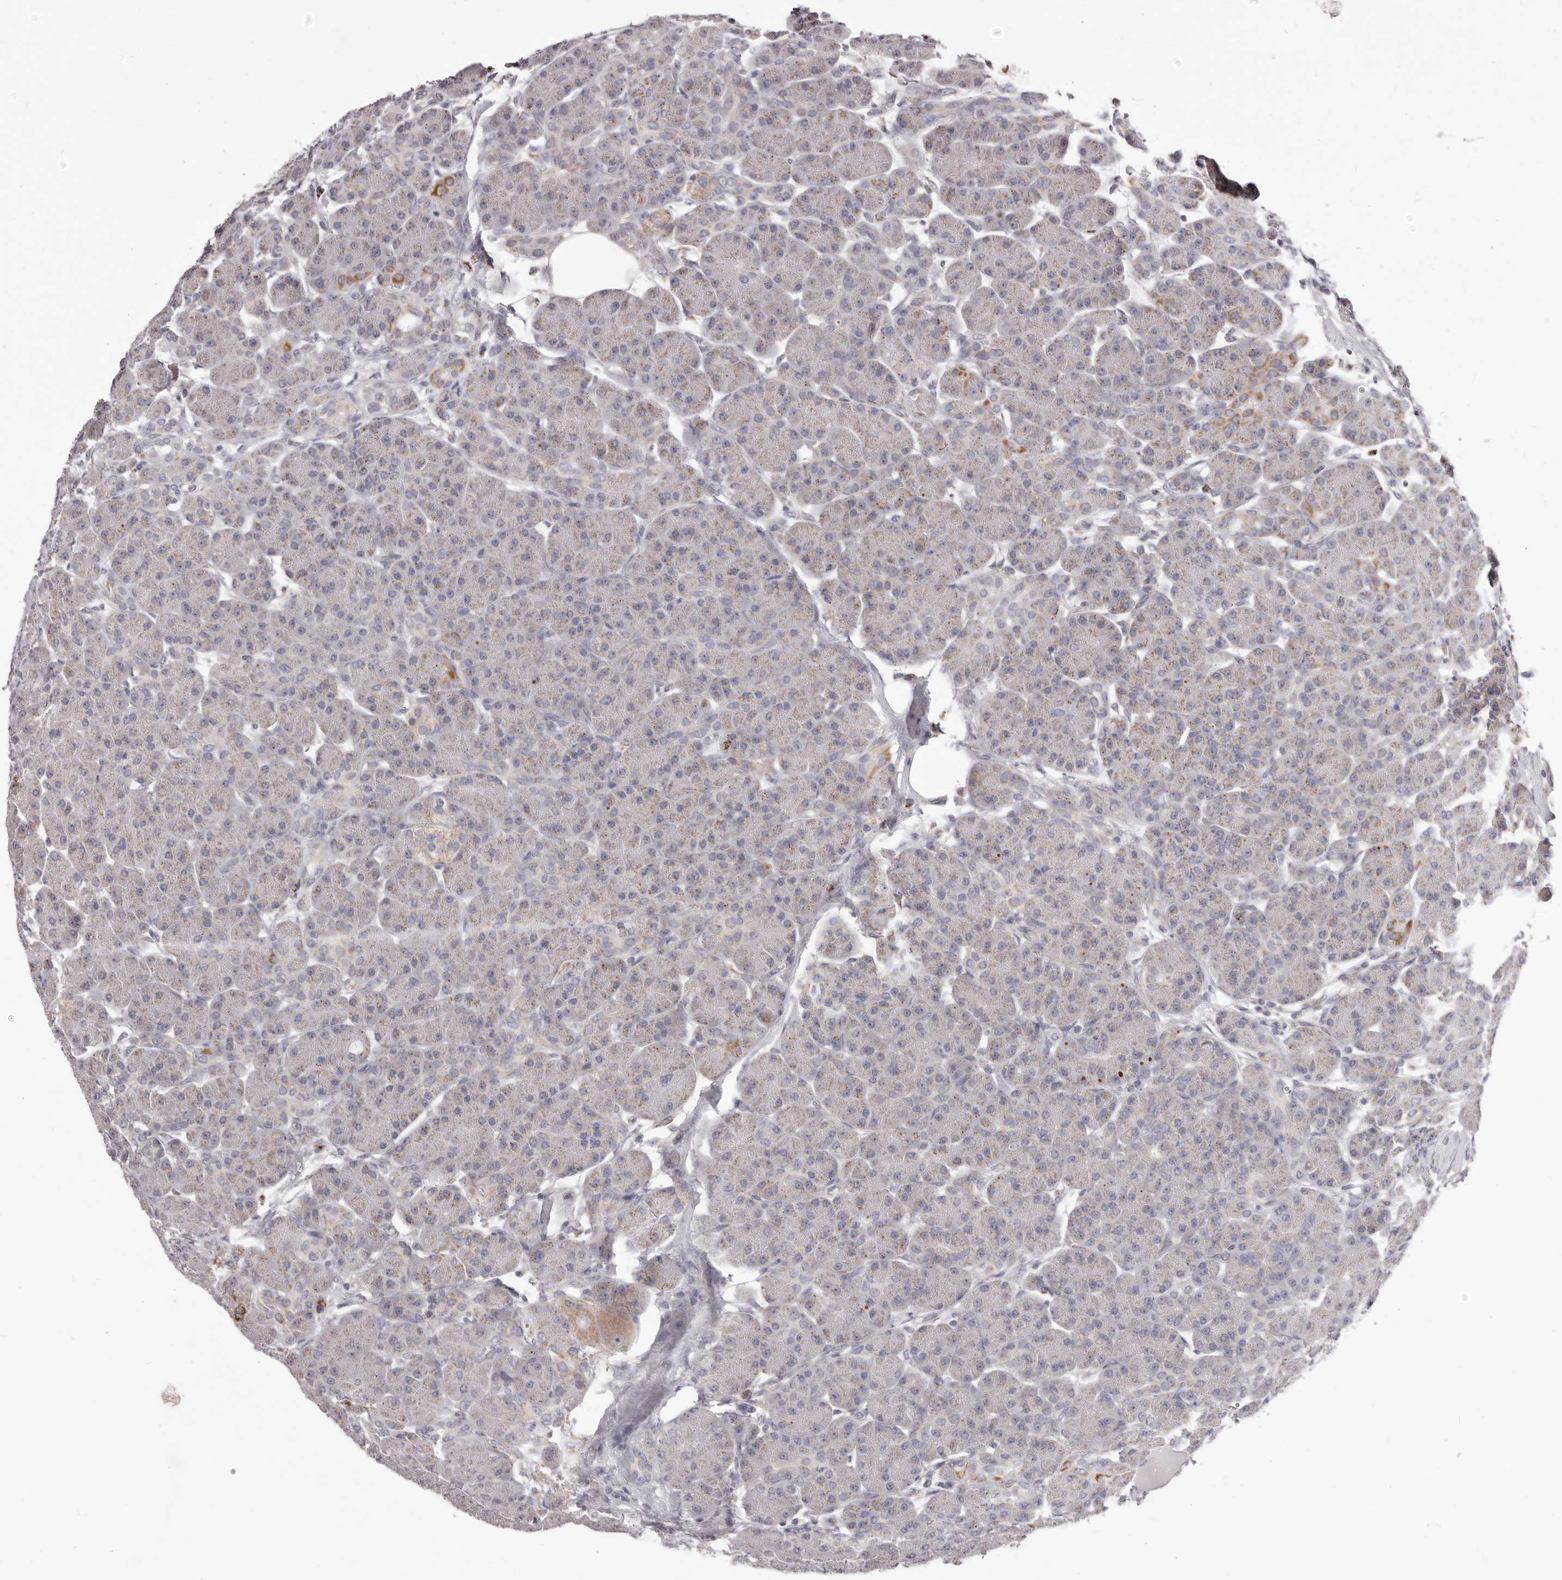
{"staining": {"intensity": "weak", "quantity": "25%-75%", "location": "cytoplasmic/membranous"}, "tissue": "pancreas", "cell_type": "Exocrine glandular cells", "image_type": "normal", "snomed": [{"axis": "morphology", "description": "Normal tissue, NOS"}, {"axis": "topography", "description": "Pancreas"}], "caption": "A photomicrograph of pancreas stained for a protein displays weak cytoplasmic/membranous brown staining in exocrine glandular cells.", "gene": "PRMT2", "patient": {"sex": "male", "age": 63}}